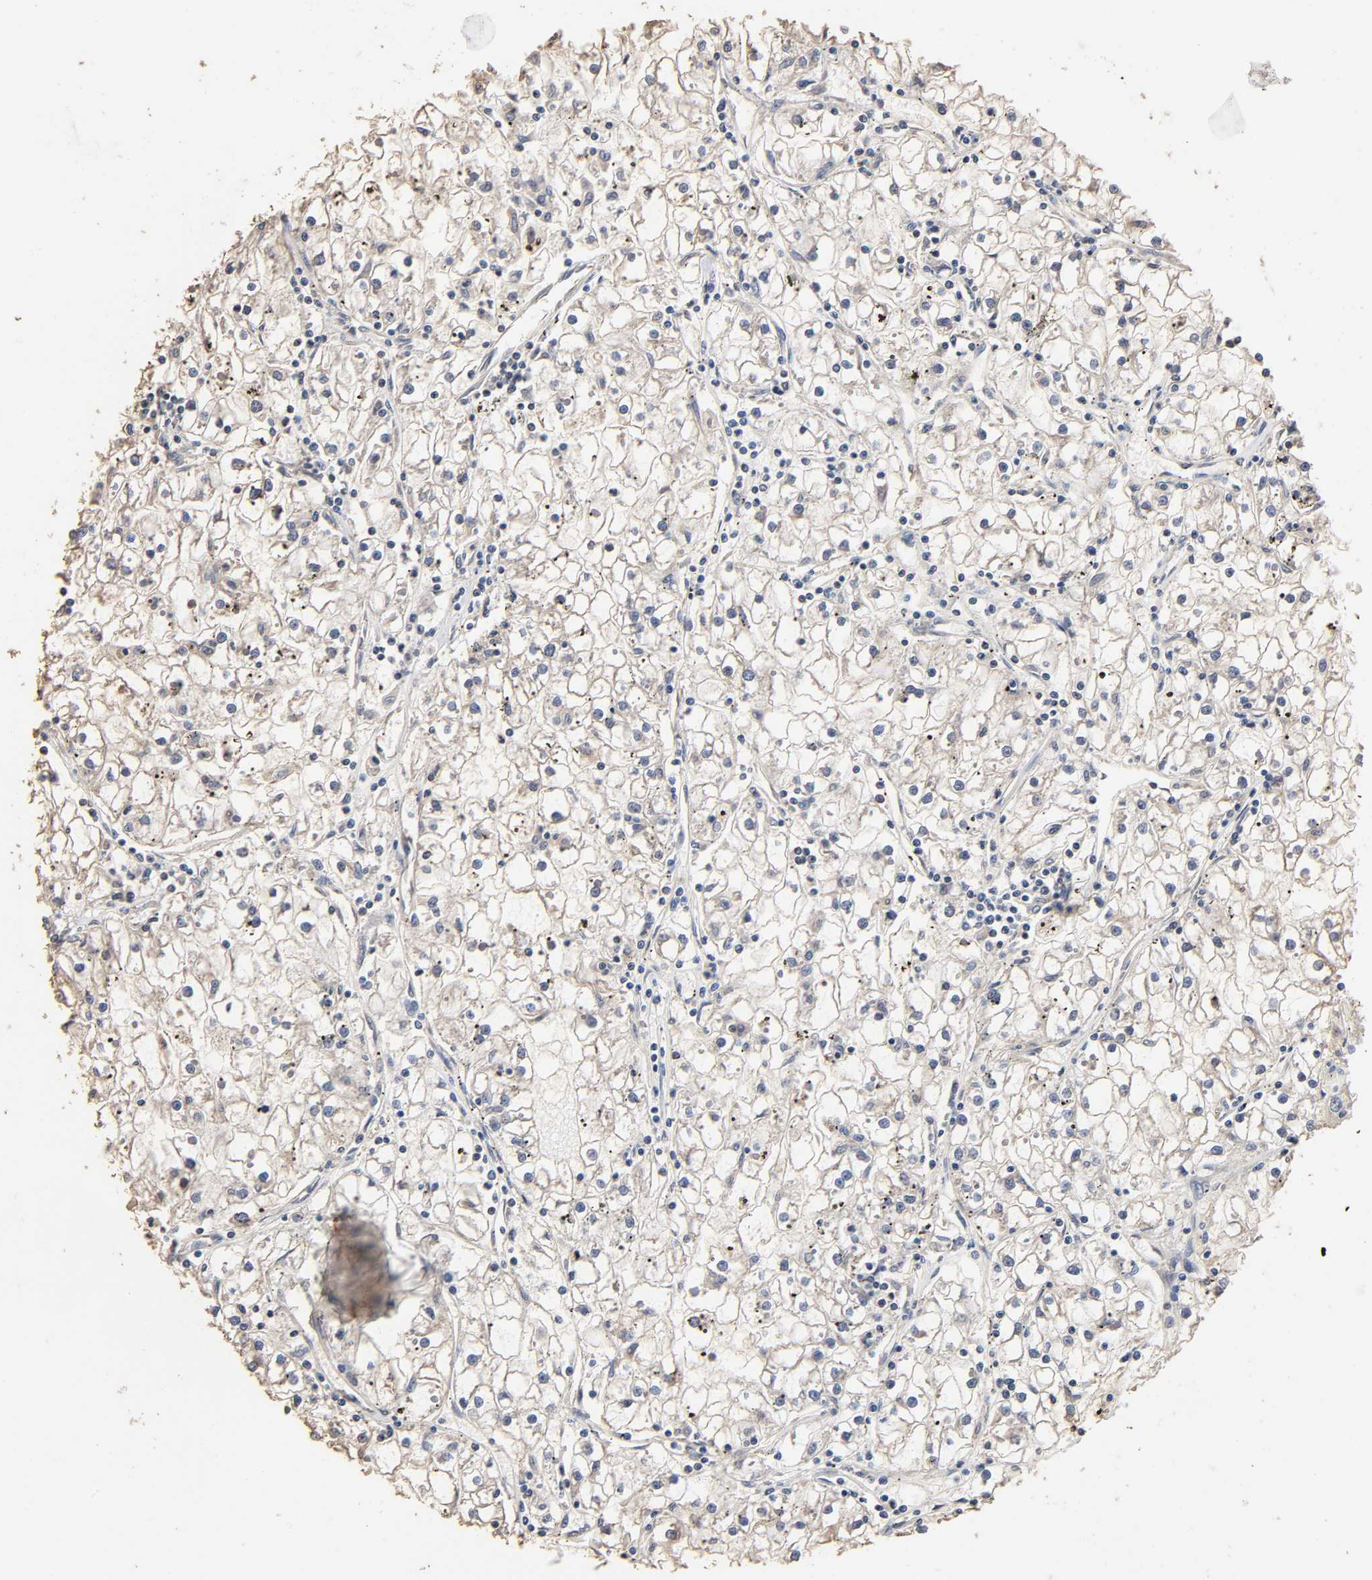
{"staining": {"intensity": "negative", "quantity": "none", "location": "none"}, "tissue": "renal cancer", "cell_type": "Tumor cells", "image_type": "cancer", "snomed": [{"axis": "morphology", "description": "Adenocarcinoma, NOS"}, {"axis": "topography", "description": "Kidney"}], "caption": "Tumor cells show no significant expression in adenocarcinoma (renal).", "gene": "ARHGEF7", "patient": {"sex": "male", "age": 56}}